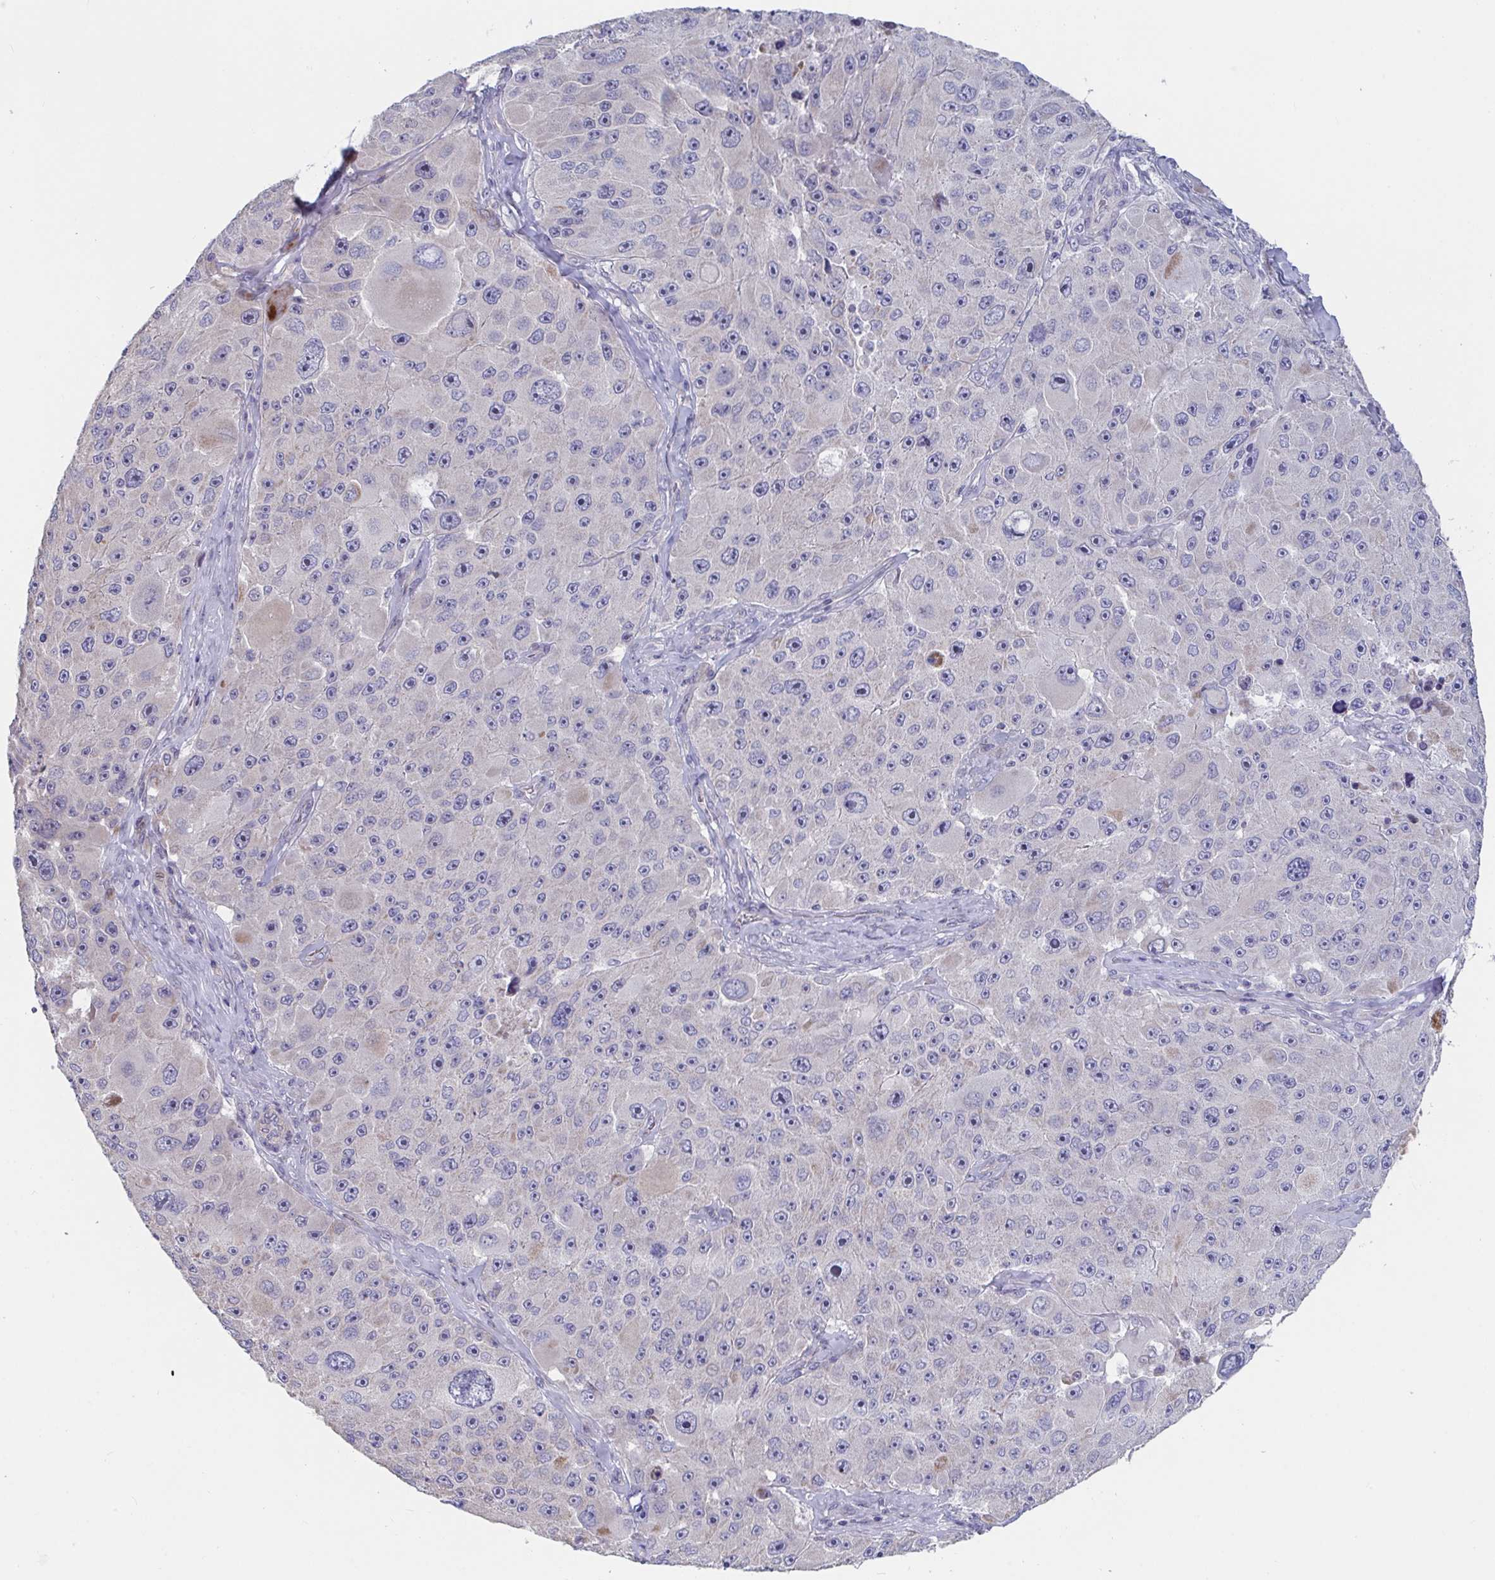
{"staining": {"intensity": "negative", "quantity": "none", "location": "none"}, "tissue": "melanoma", "cell_type": "Tumor cells", "image_type": "cancer", "snomed": [{"axis": "morphology", "description": "Malignant melanoma, Metastatic site"}, {"axis": "topography", "description": "Lymph node"}], "caption": "Immunohistochemical staining of human malignant melanoma (metastatic site) displays no significant expression in tumor cells.", "gene": "FAM156B", "patient": {"sex": "male", "age": 62}}